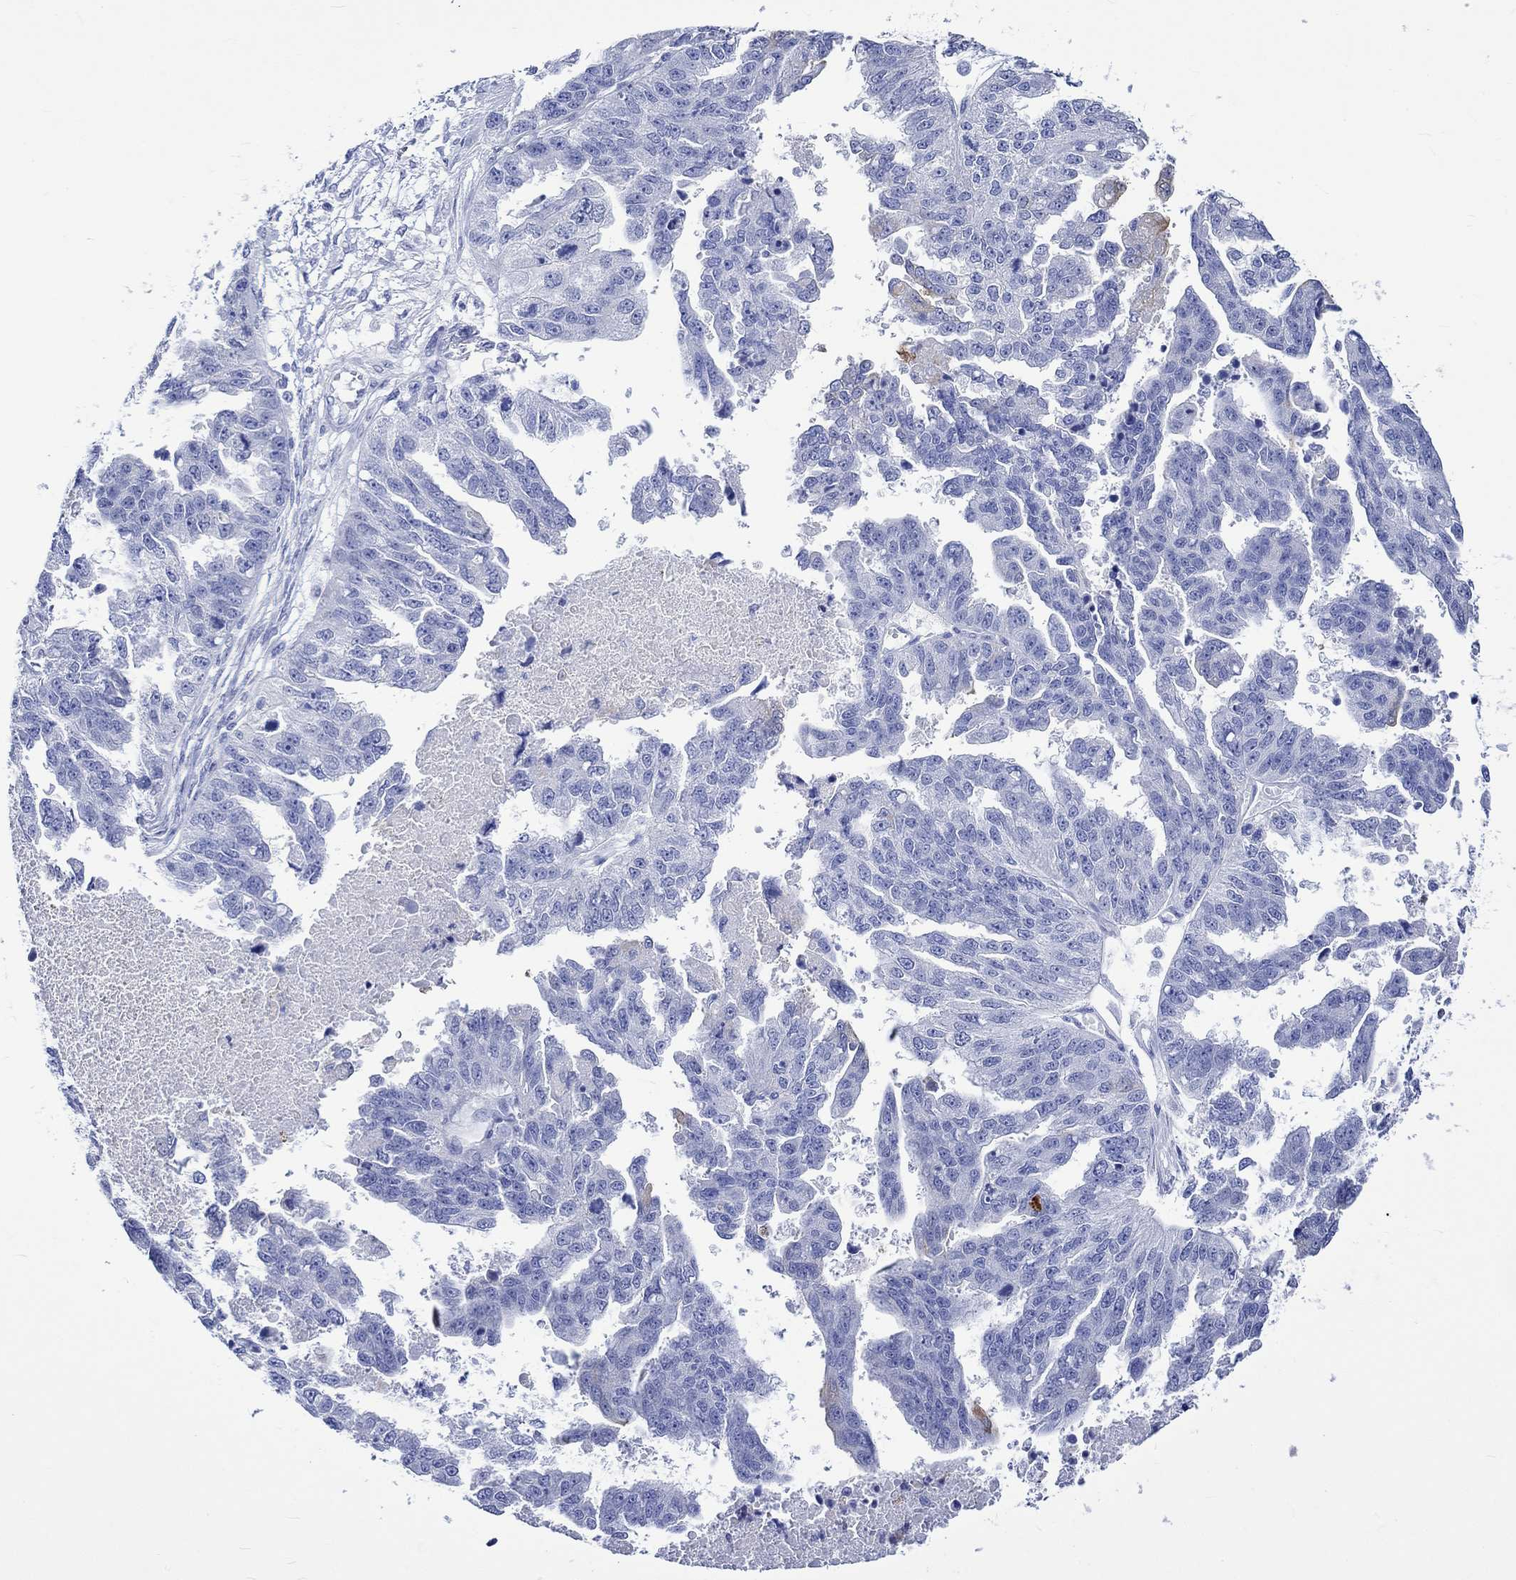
{"staining": {"intensity": "negative", "quantity": "none", "location": "none"}, "tissue": "ovarian cancer", "cell_type": "Tumor cells", "image_type": "cancer", "snomed": [{"axis": "morphology", "description": "Cystadenocarcinoma, serous, NOS"}, {"axis": "topography", "description": "Ovary"}], "caption": "Immunohistochemistry (IHC) of ovarian serous cystadenocarcinoma exhibits no staining in tumor cells. (Stains: DAB immunohistochemistry (IHC) with hematoxylin counter stain, Microscopy: brightfield microscopy at high magnification).", "gene": "CRYAB", "patient": {"sex": "female", "age": 58}}